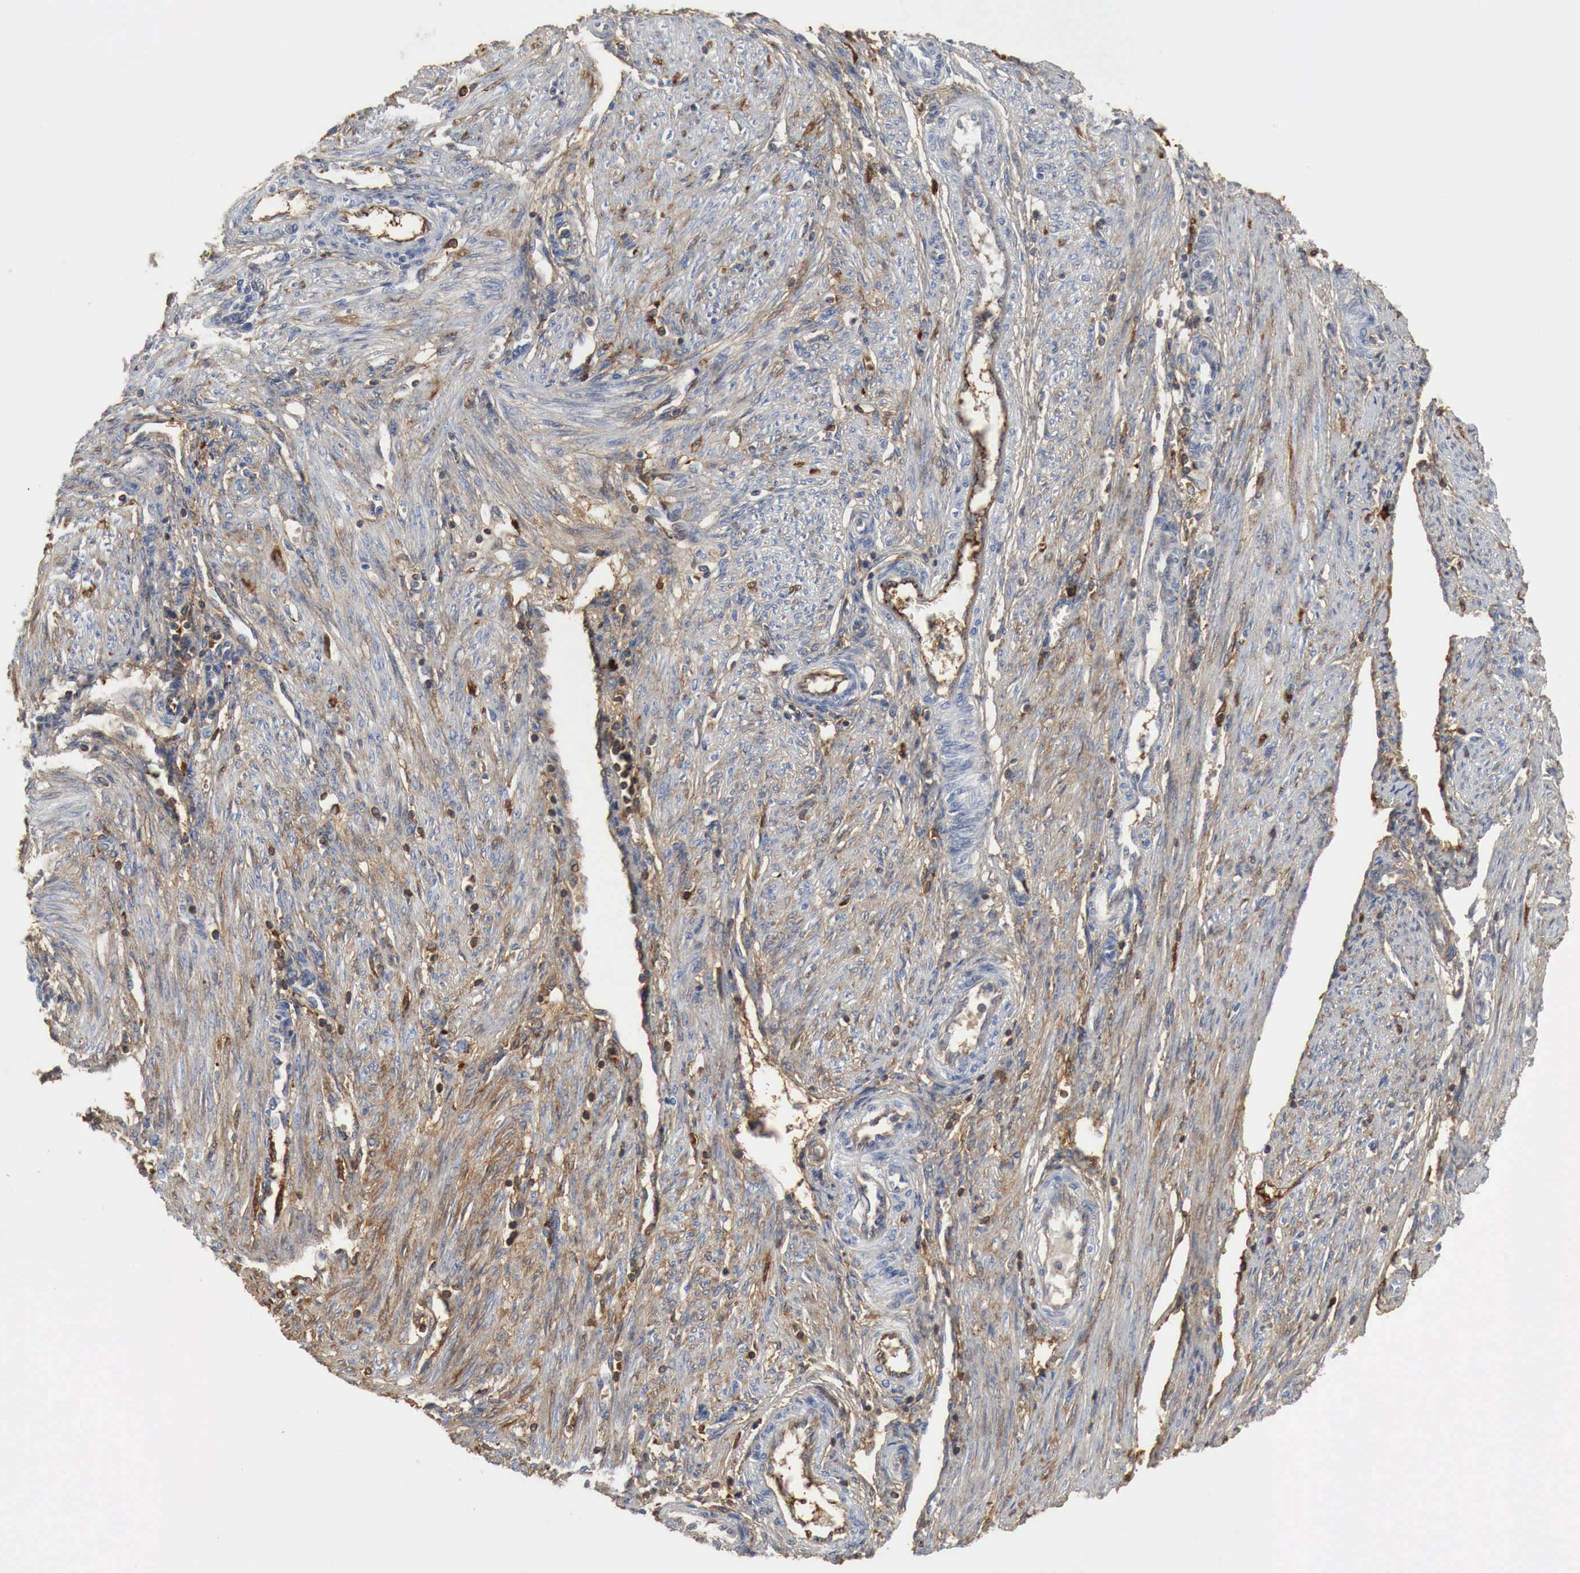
{"staining": {"intensity": "moderate", "quantity": "25%-75%", "location": "cytoplasmic/membranous"}, "tissue": "endometrial cancer", "cell_type": "Tumor cells", "image_type": "cancer", "snomed": [{"axis": "morphology", "description": "Adenocarcinoma, NOS"}, {"axis": "topography", "description": "Endometrium"}], "caption": "An immunohistochemistry photomicrograph of neoplastic tissue is shown. Protein staining in brown labels moderate cytoplasmic/membranous positivity in endometrial cancer within tumor cells.", "gene": "IGLC3", "patient": {"sex": "female", "age": 51}}